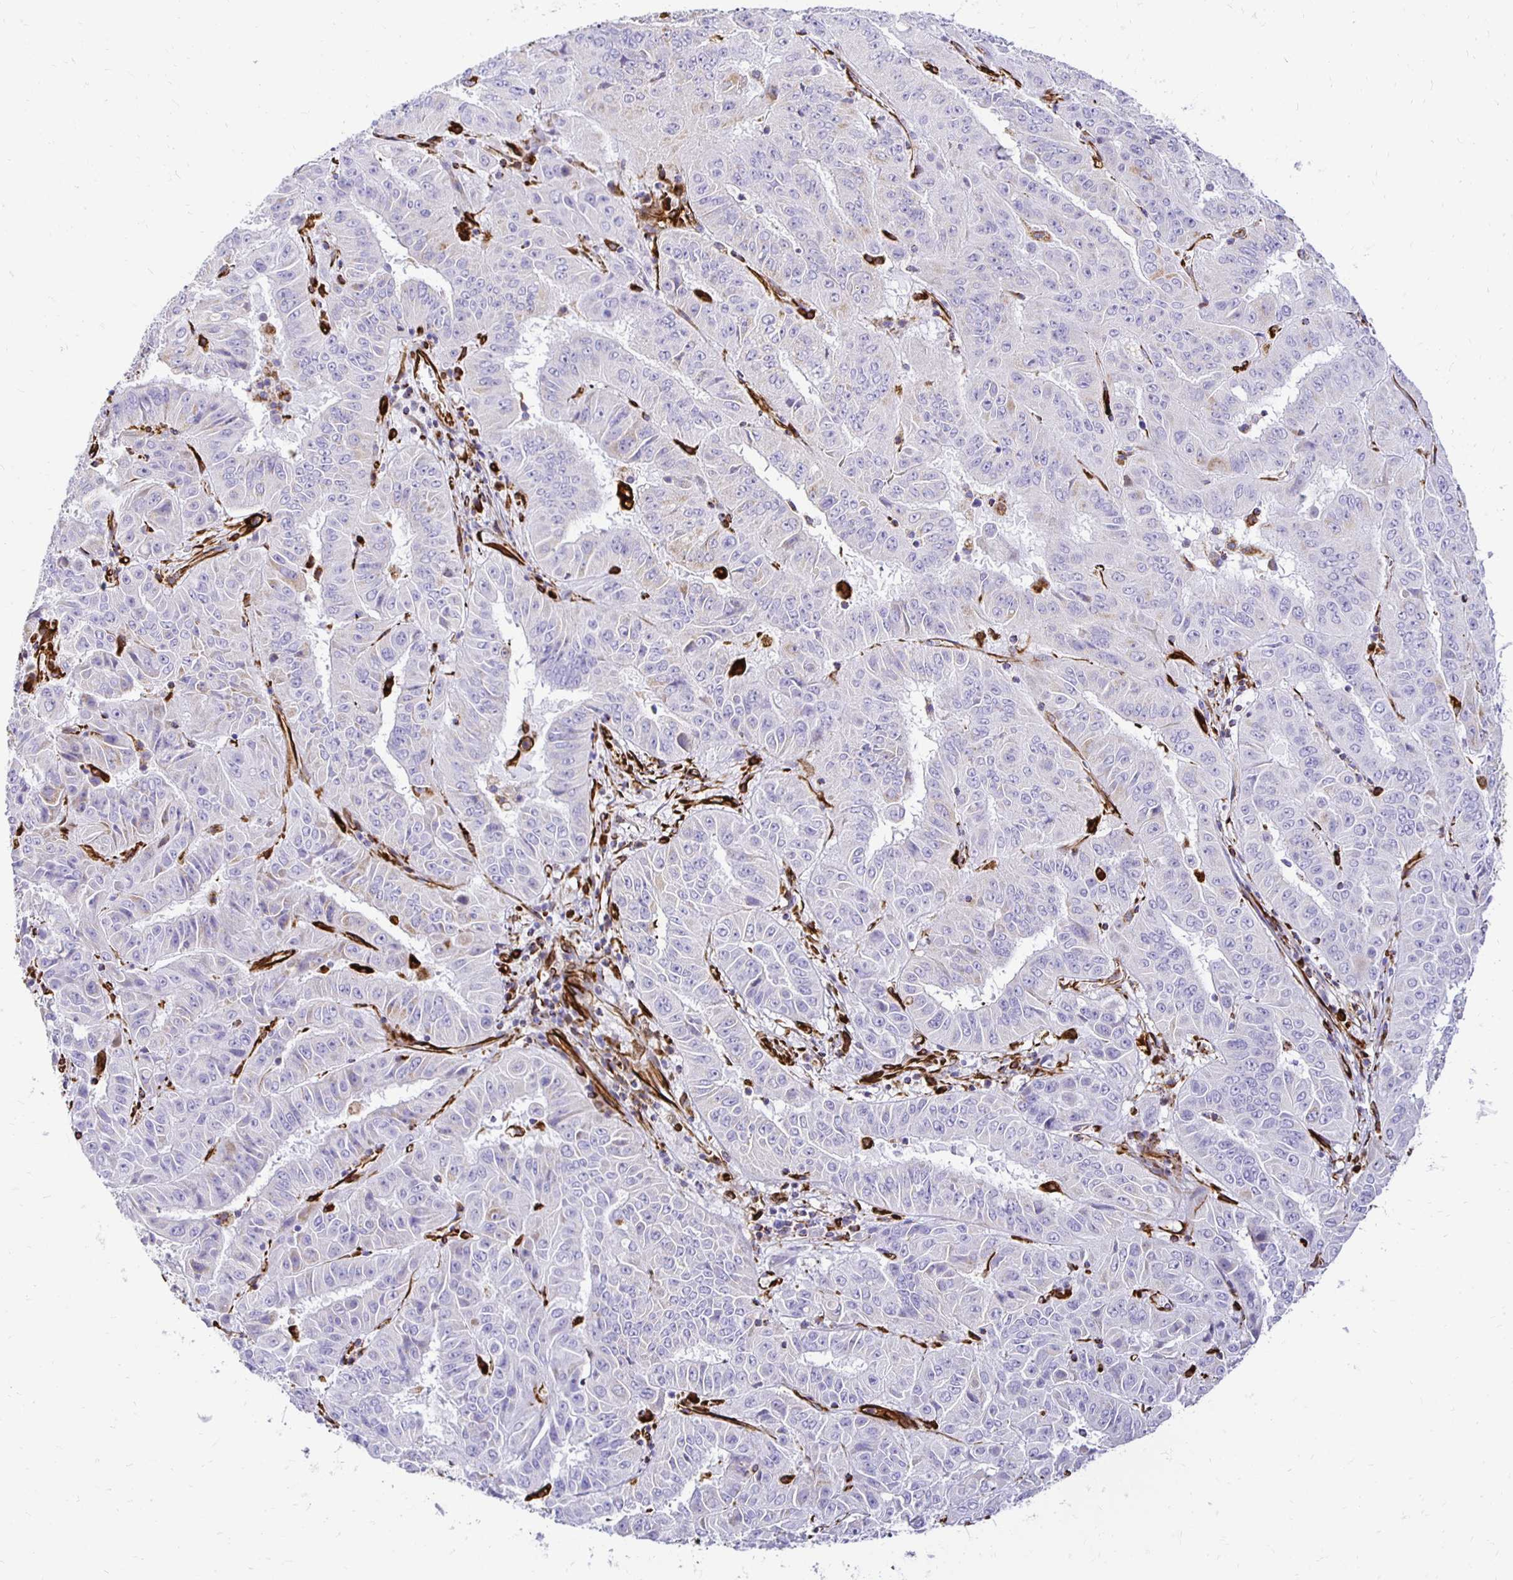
{"staining": {"intensity": "negative", "quantity": "none", "location": "none"}, "tissue": "pancreatic cancer", "cell_type": "Tumor cells", "image_type": "cancer", "snomed": [{"axis": "morphology", "description": "Adenocarcinoma, NOS"}, {"axis": "topography", "description": "Pancreas"}], "caption": "Micrograph shows no significant protein staining in tumor cells of pancreatic cancer (adenocarcinoma).", "gene": "PLAAT2", "patient": {"sex": "male", "age": 63}}